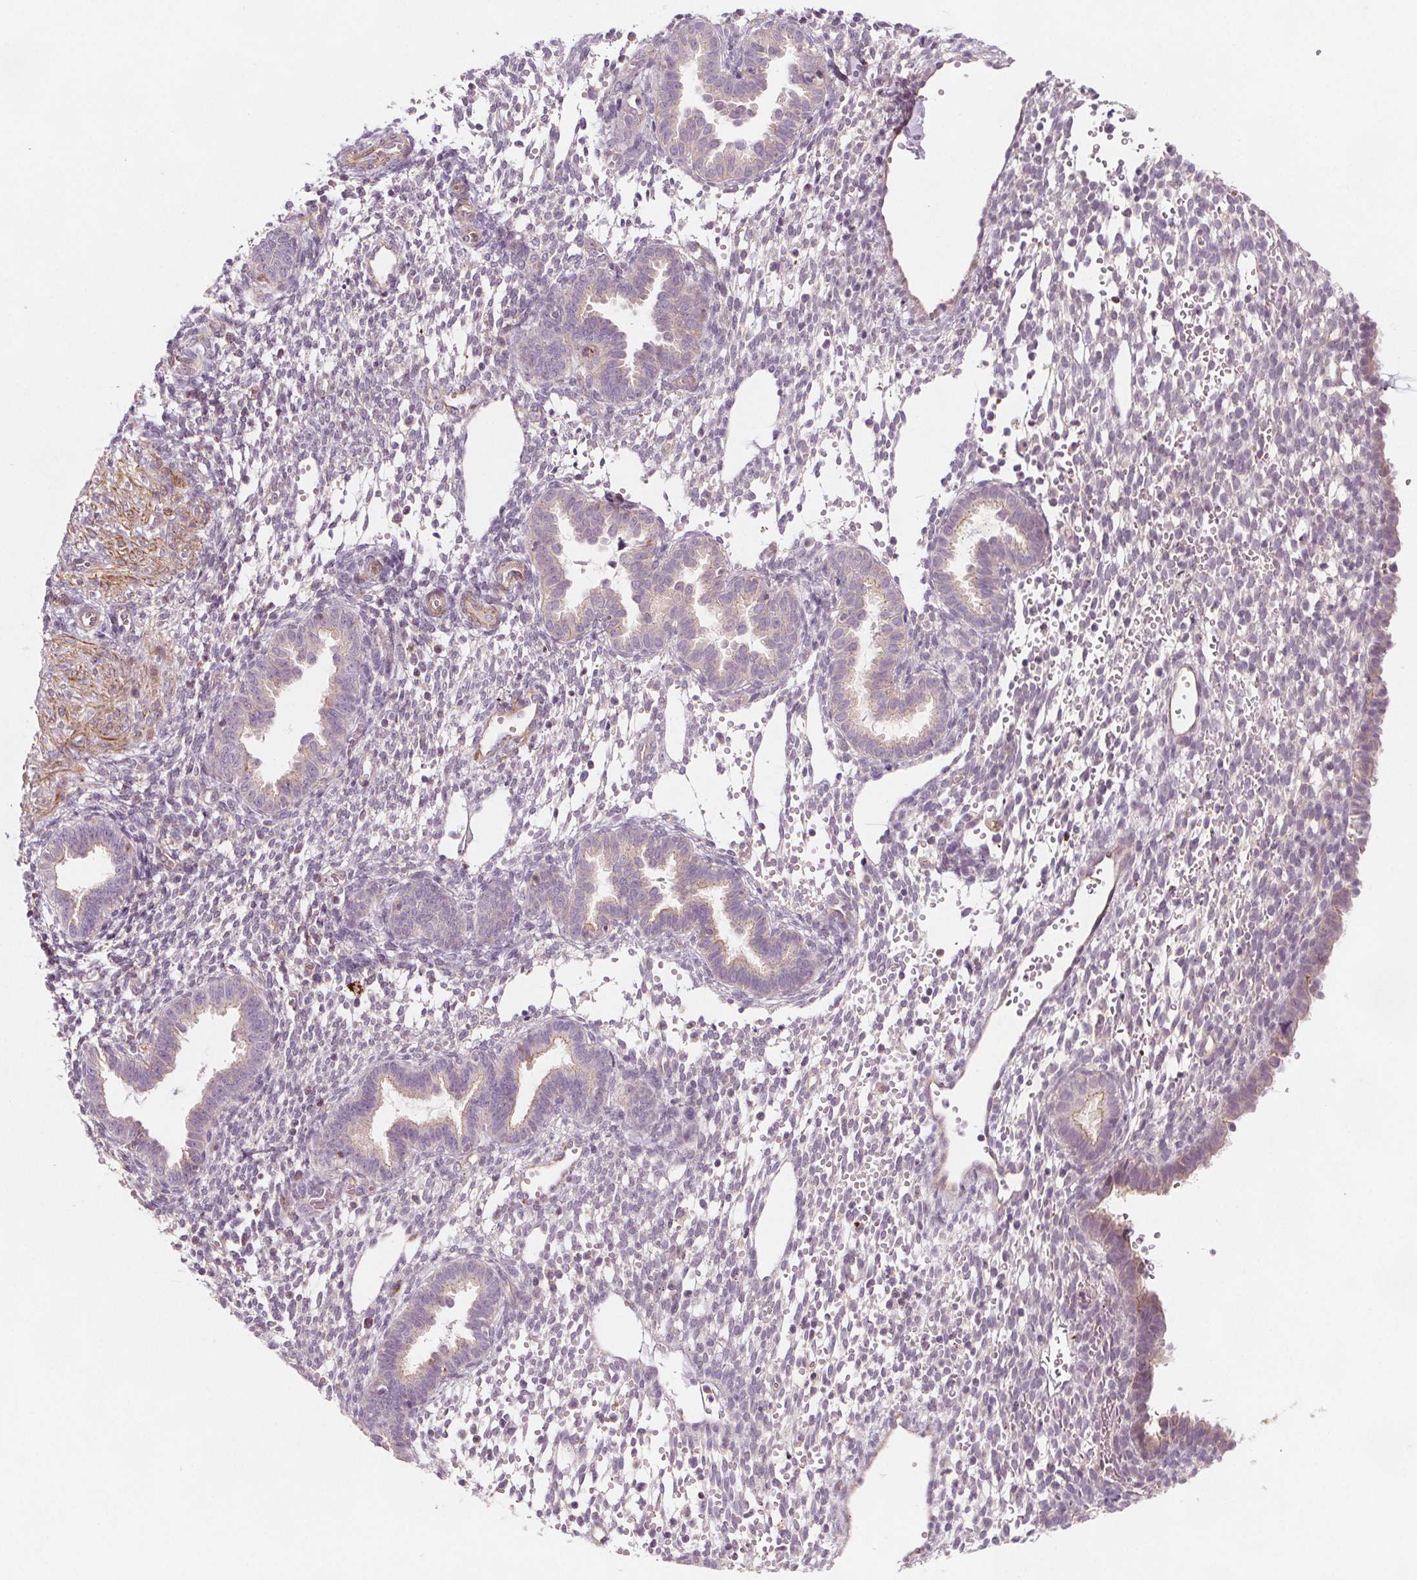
{"staining": {"intensity": "negative", "quantity": "none", "location": "none"}, "tissue": "endometrium", "cell_type": "Cells in endometrial stroma", "image_type": "normal", "snomed": [{"axis": "morphology", "description": "Normal tissue, NOS"}, {"axis": "topography", "description": "Endometrium"}], "caption": "The photomicrograph displays no significant positivity in cells in endometrial stroma of endometrium.", "gene": "ADAM33", "patient": {"sex": "female", "age": 36}}